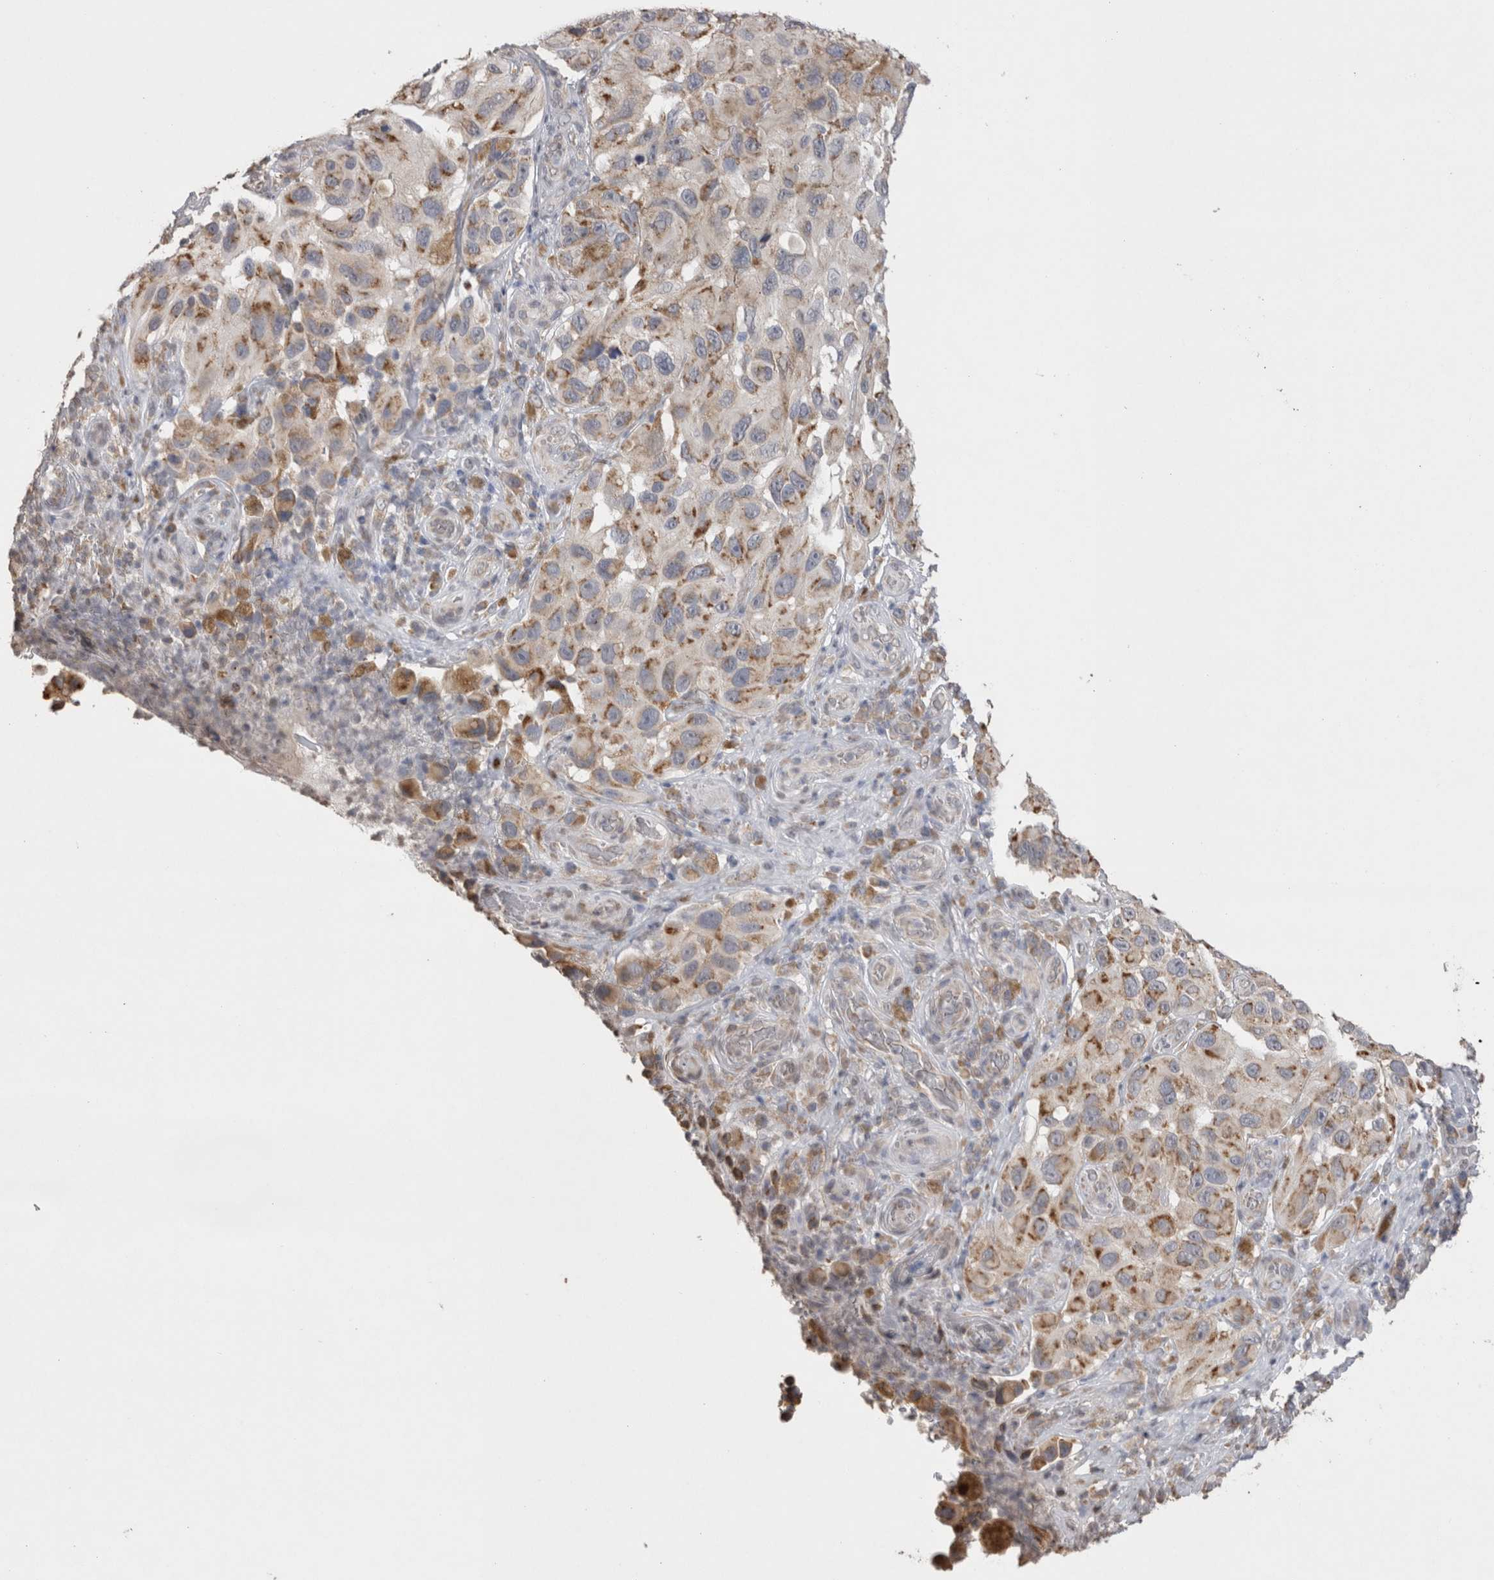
{"staining": {"intensity": "weak", "quantity": ">75%", "location": "cytoplasmic/membranous"}, "tissue": "melanoma", "cell_type": "Tumor cells", "image_type": "cancer", "snomed": [{"axis": "morphology", "description": "Malignant melanoma, NOS"}, {"axis": "topography", "description": "Skin"}], "caption": "DAB immunohistochemical staining of melanoma exhibits weak cytoplasmic/membranous protein expression in approximately >75% of tumor cells.", "gene": "NOMO1", "patient": {"sex": "female", "age": 73}}